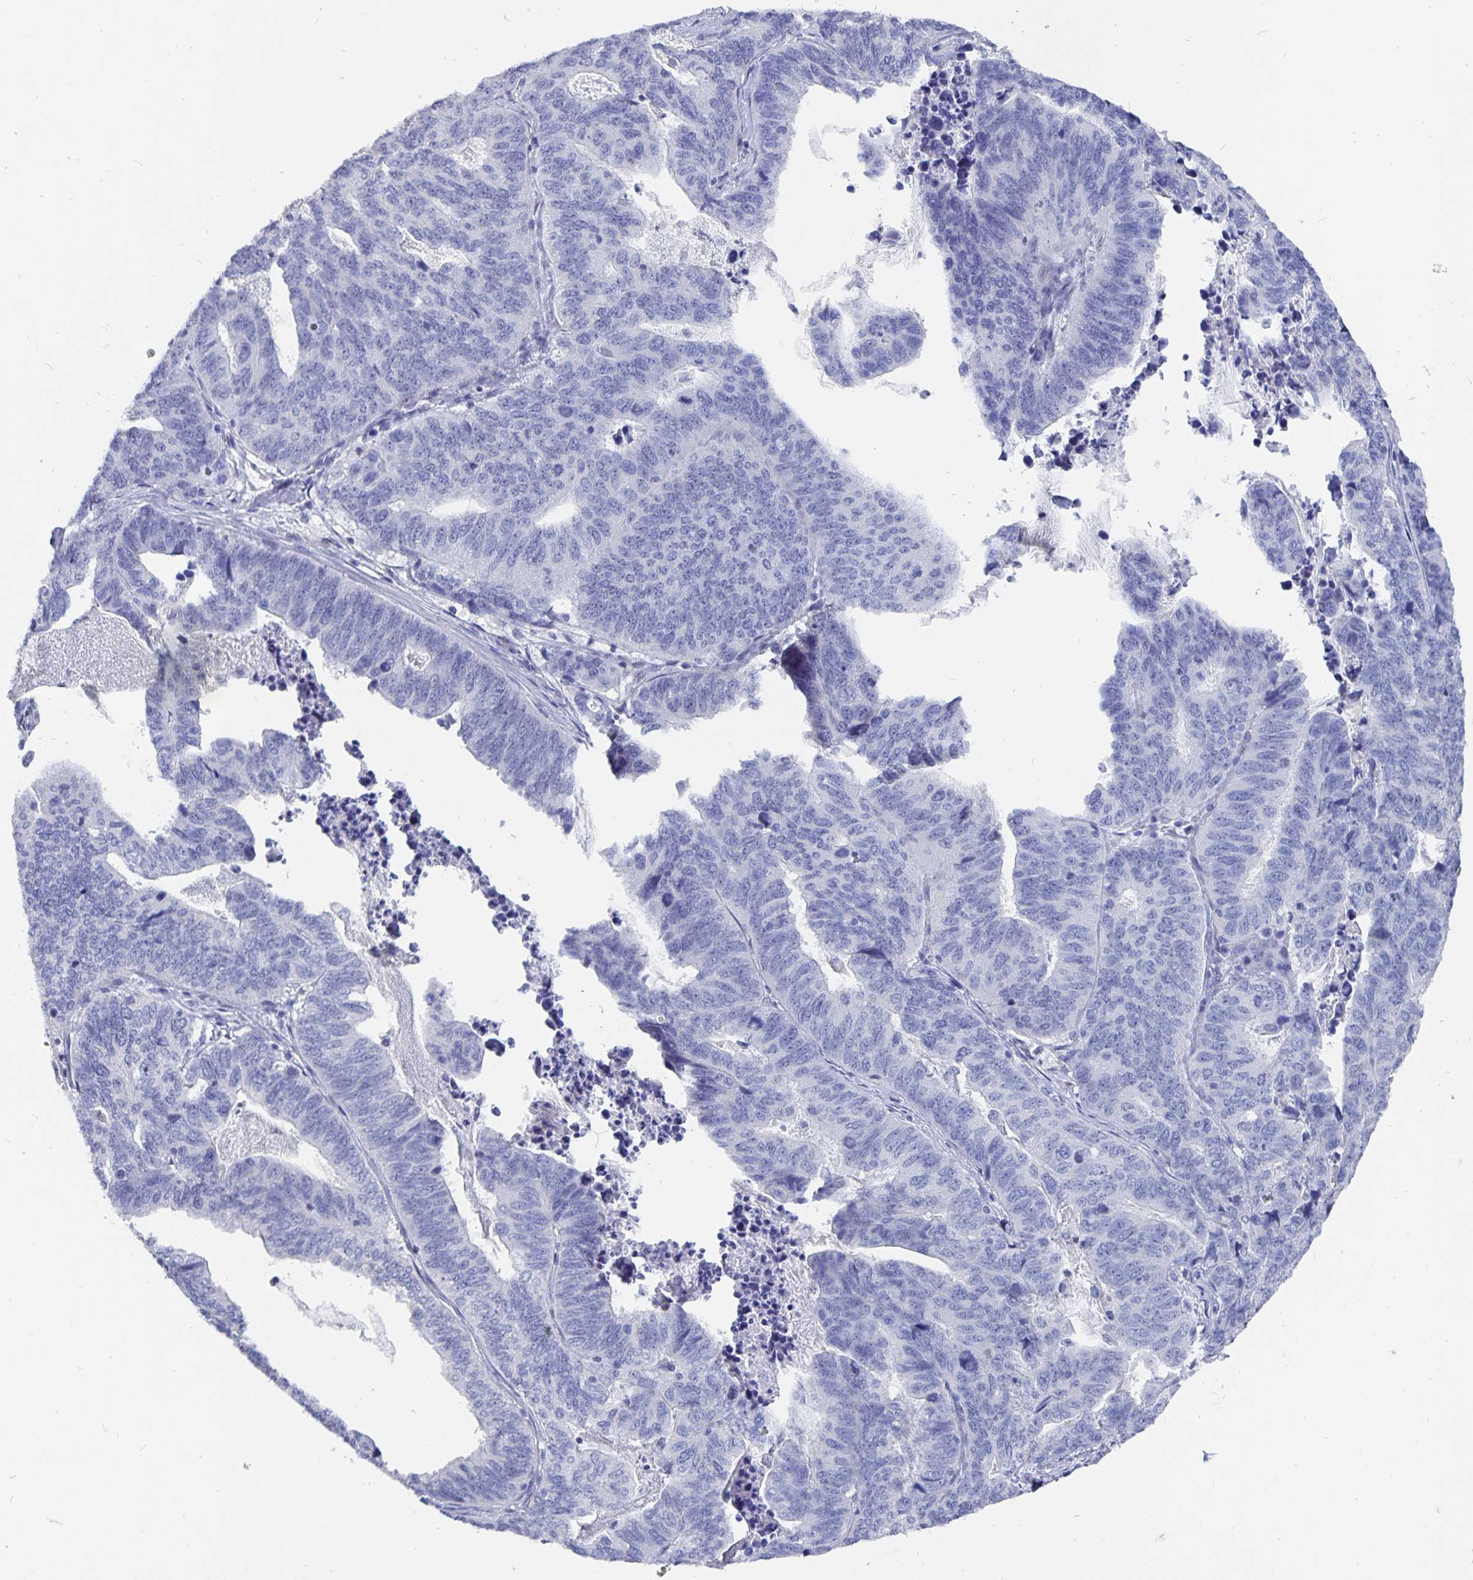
{"staining": {"intensity": "negative", "quantity": "none", "location": "none"}, "tissue": "stomach cancer", "cell_type": "Tumor cells", "image_type": "cancer", "snomed": [{"axis": "morphology", "description": "Adenocarcinoma, NOS"}, {"axis": "topography", "description": "Stomach, upper"}], "caption": "A high-resolution photomicrograph shows immunohistochemistry (IHC) staining of stomach cancer (adenocarcinoma), which exhibits no significant positivity in tumor cells.", "gene": "SMOC1", "patient": {"sex": "female", "age": 67}}